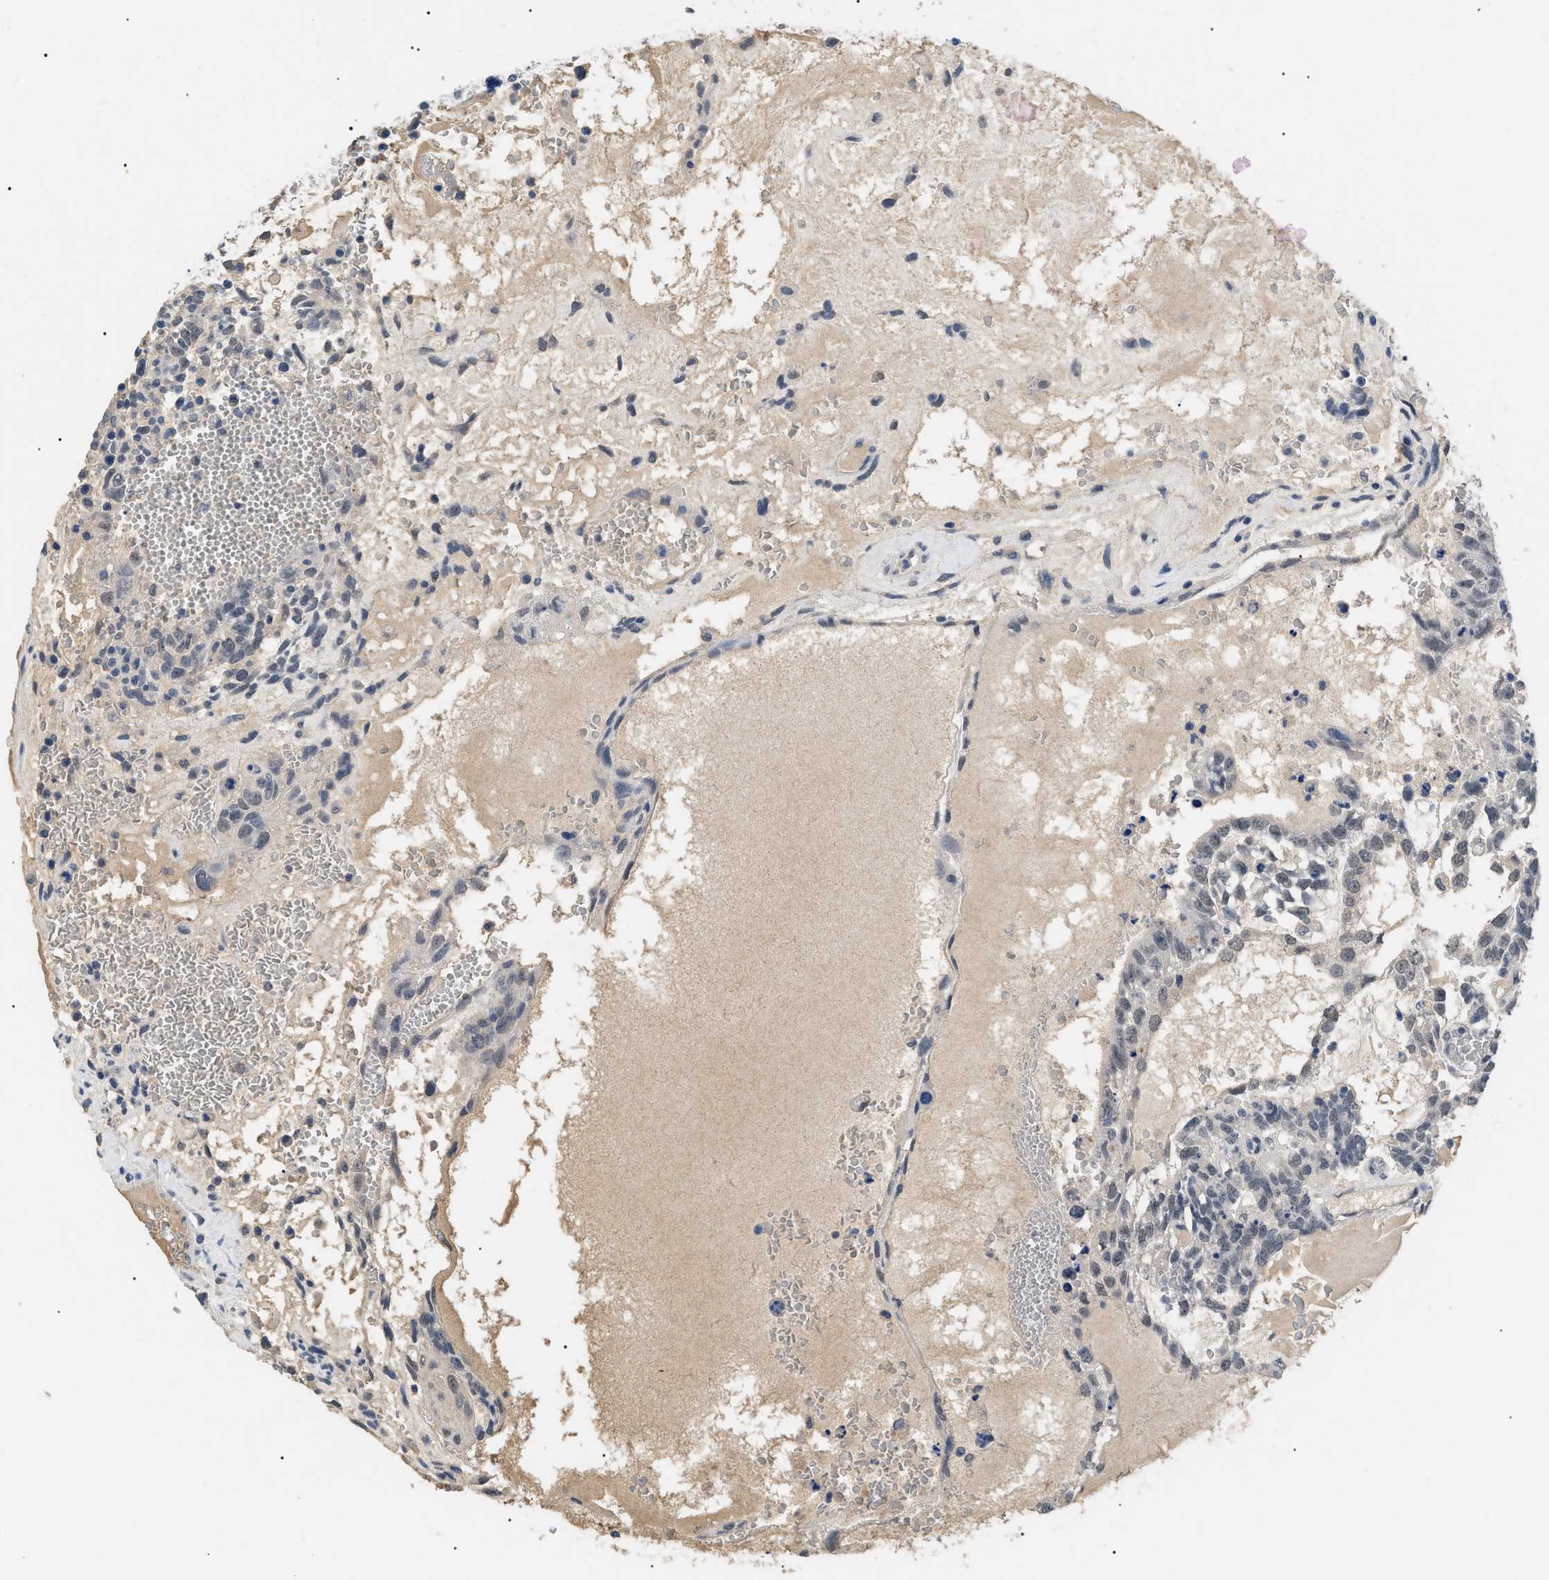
{"staining": {"intensity": "negative", "quantity": "none", "location": "none"}, "tissue": "testis cancer", "cell_type": "Tumor cells", "image_type": "cancer", "snomed": [{"axis": "morphology", "description": "Seminoma, NOS"}, {"axis": "morphology", "description": "Carcinoma, Embryonal, NOS"}, {"axis": "topography", "description": "Testis"}], "caption": "A photomicrograph of embryonal carcinoma (testis) stained for a protein shows no brown staining in tumor cells.", "gene": "PRRT2", "patient": {"sex": "male", "age": 52}}